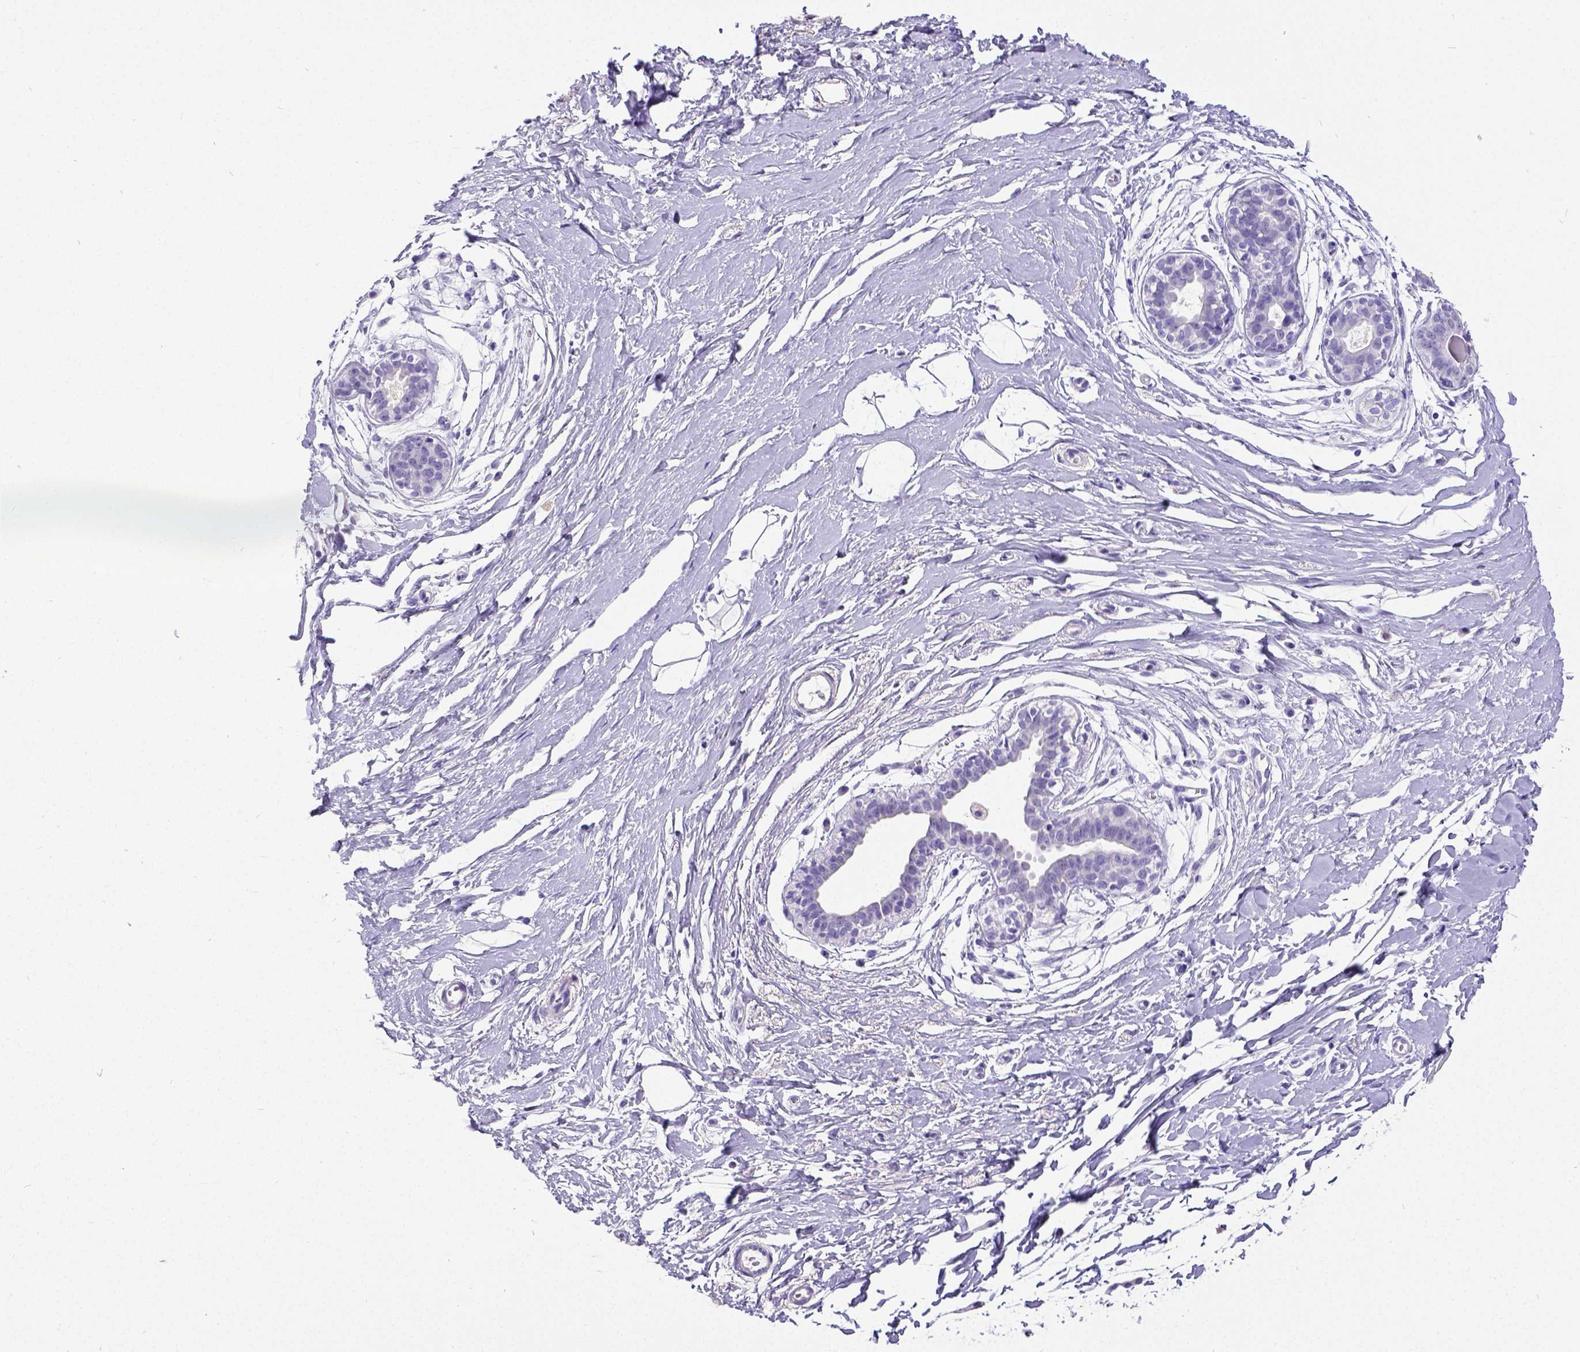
{"staining": {"intensity": "negative", "quantity": "none", "location": "none"}, "tissue": "breast", "cell_type": "Adipocytes", "image_type": "normal", "snomed": [{"axis": "morphology", "description": "Normal tissue, NOS"}, {"axis": "topography", "description": "Breast"}], "caption": "This is a photomicrograph of immunohistochemistry (IHC) staining of normal breast, which shows no expression in adipocytes. (DAB (3,3'-diaminobenzidine) IHC visualized using brightfield microscopy, high magnification).", "gene": "SATB2", "patient": {"sex": "female", "age": 49}}